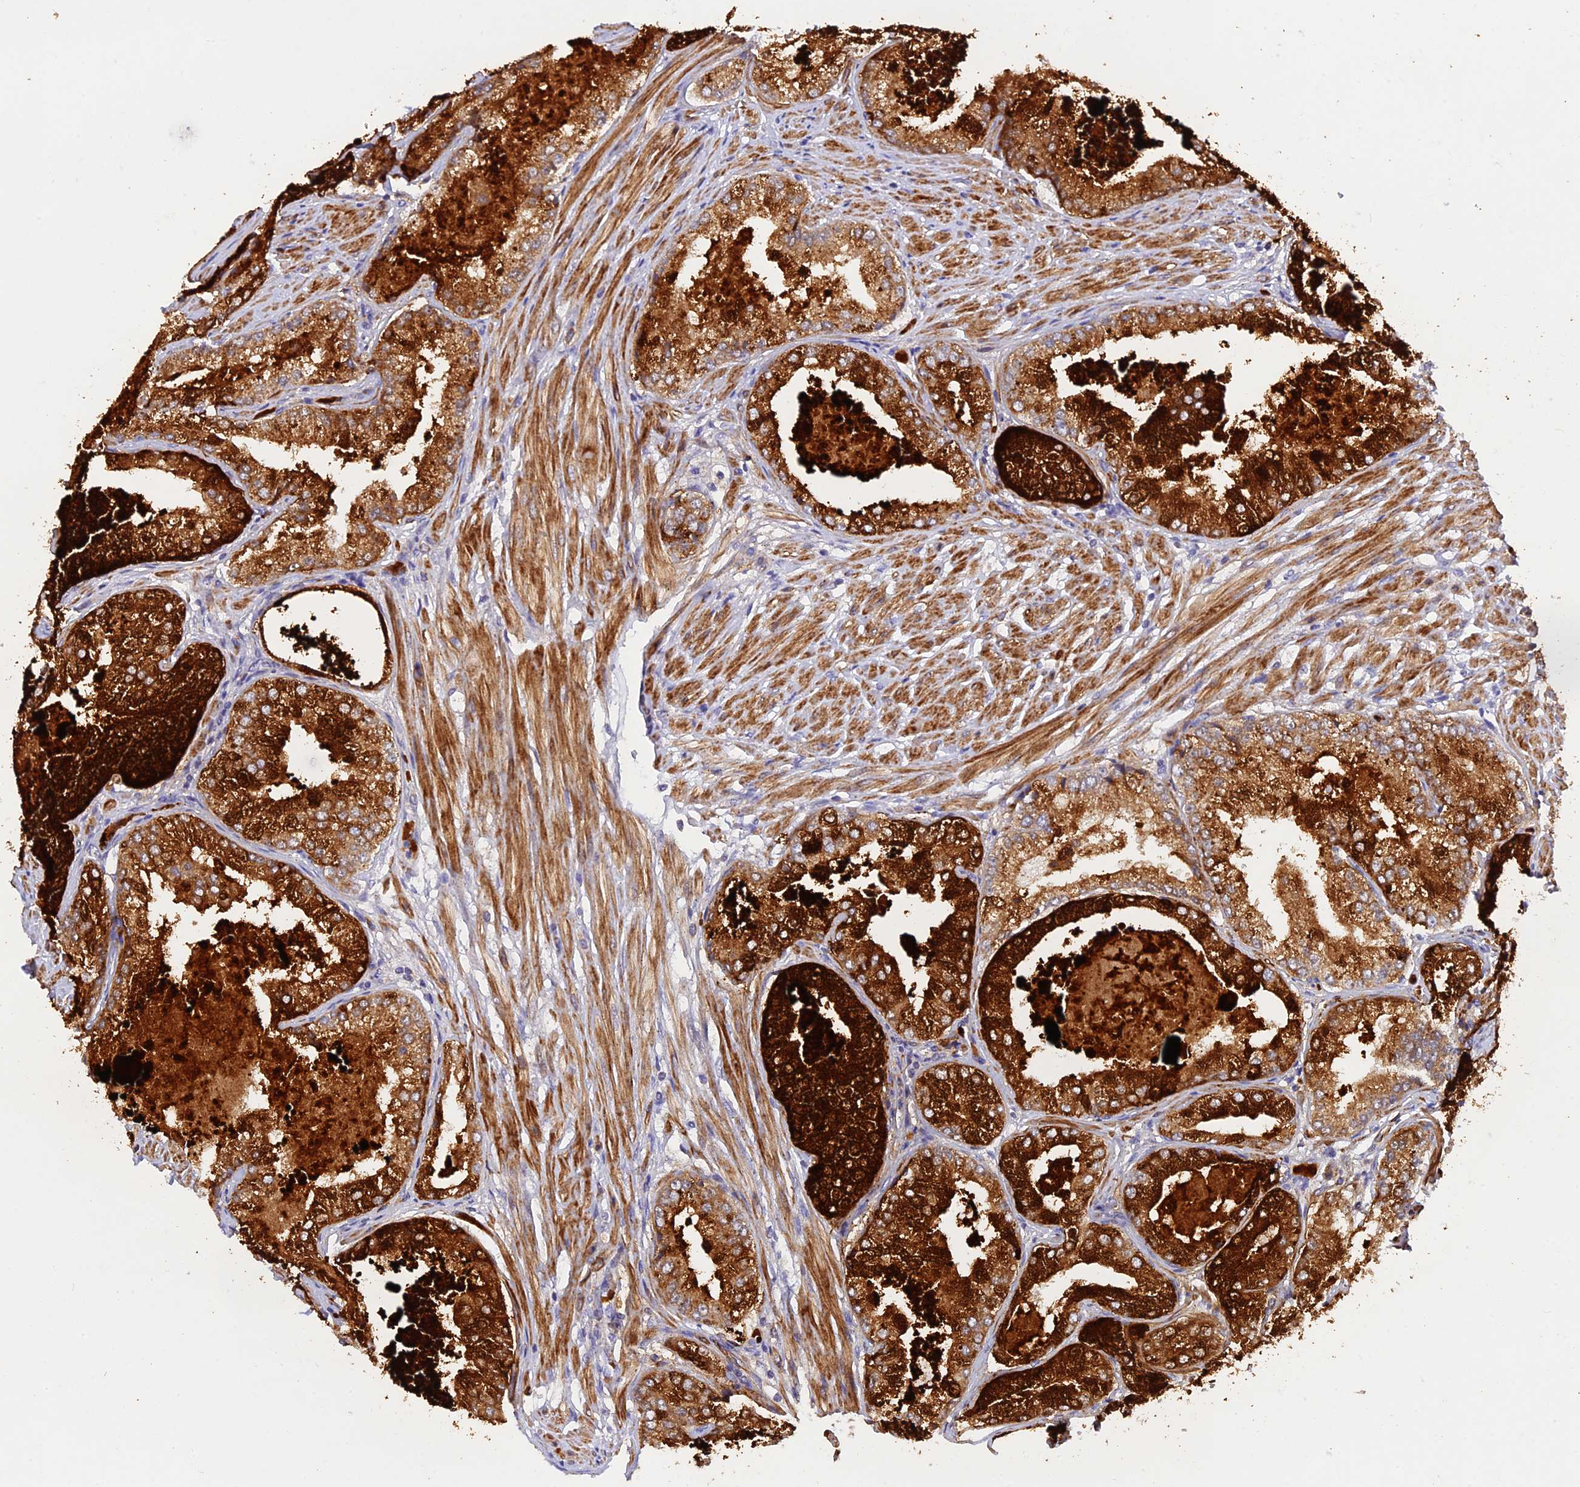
{"staining": {"intensity": "strong", "quantity": ">75%", "location": "cytoplasmic/membranous"}, "tissue": "prostate cancer", "cell_type": "Tumor cells", "image_type": "cancer", "snomed": [{"axis": "morphology", "description": "Adenocarcinoma, Low grade"}, {"axis": "topography", "description": "Prostate"}], "caption": "Protein staining reveals strong cytoplasmic/membranous staining in approximately >75% of tumor cells in low-grade adenocarcinoma (prostate). The protein is stained brown, and the nuclei are stained in blue (DAB IHC with brightfield microscopy, high magnification).", "gene": "WDFY4", "patient": {"sex": "male", "age": 68}}